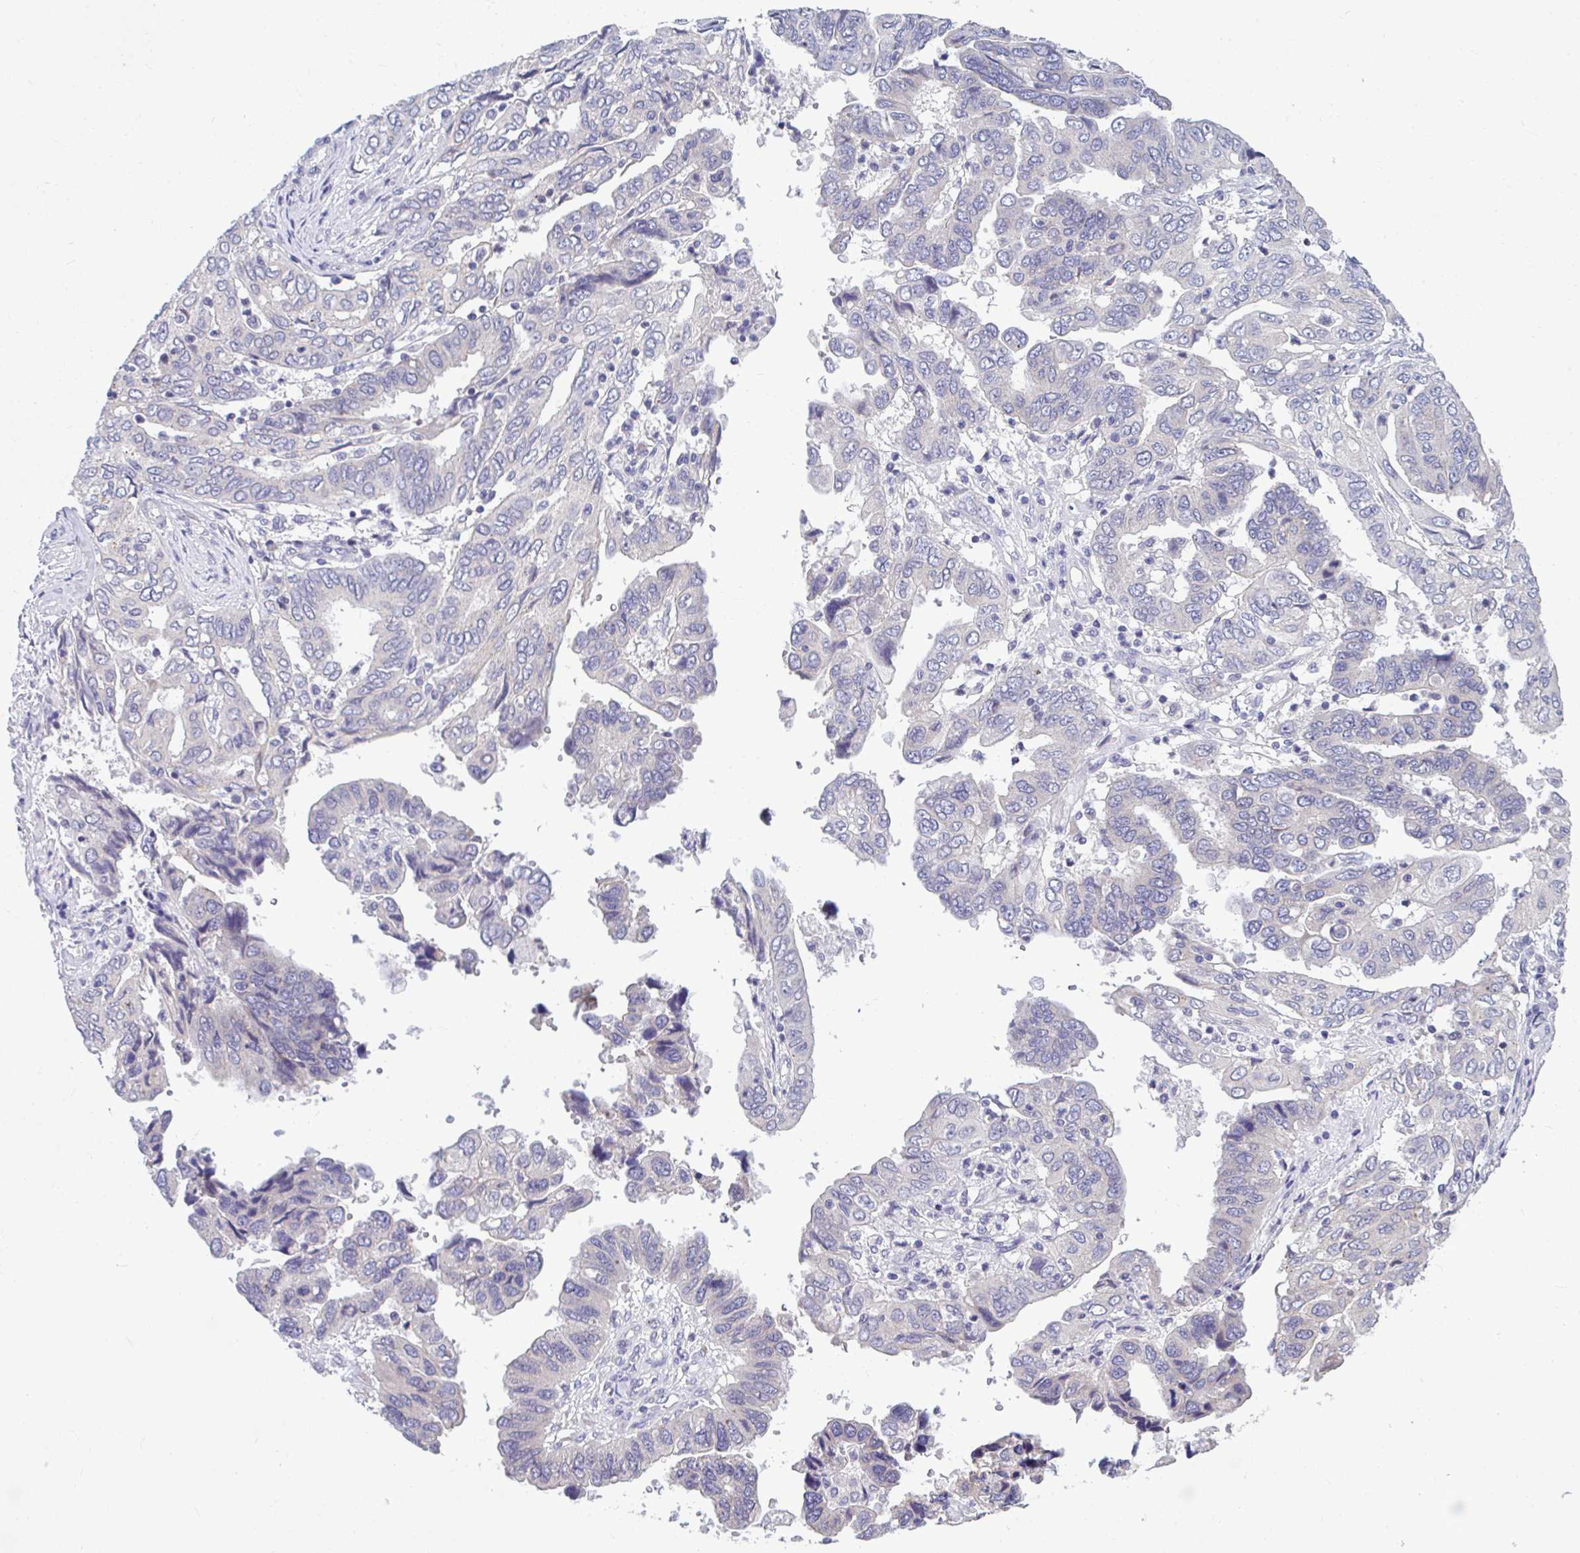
{"staining": {"intensity": "negative", "quantity": "none", "location": "none"}, "tissue": "ovarian cancer", "cell_type": "Tumor cells", "image_type": "cancer", "snomed": [{"axis": "morphology", "description": "Cystadenocarcinoma, serous, NOS"}, {"axis": "topography", "description": "Ovary"}], "caption": "A histopathology image of human ovarian serous cystadenocarcinoma is negative for staining in tumor cells.", "gene": "PIGK", "patient": {"sex": "female", "age": 79}}